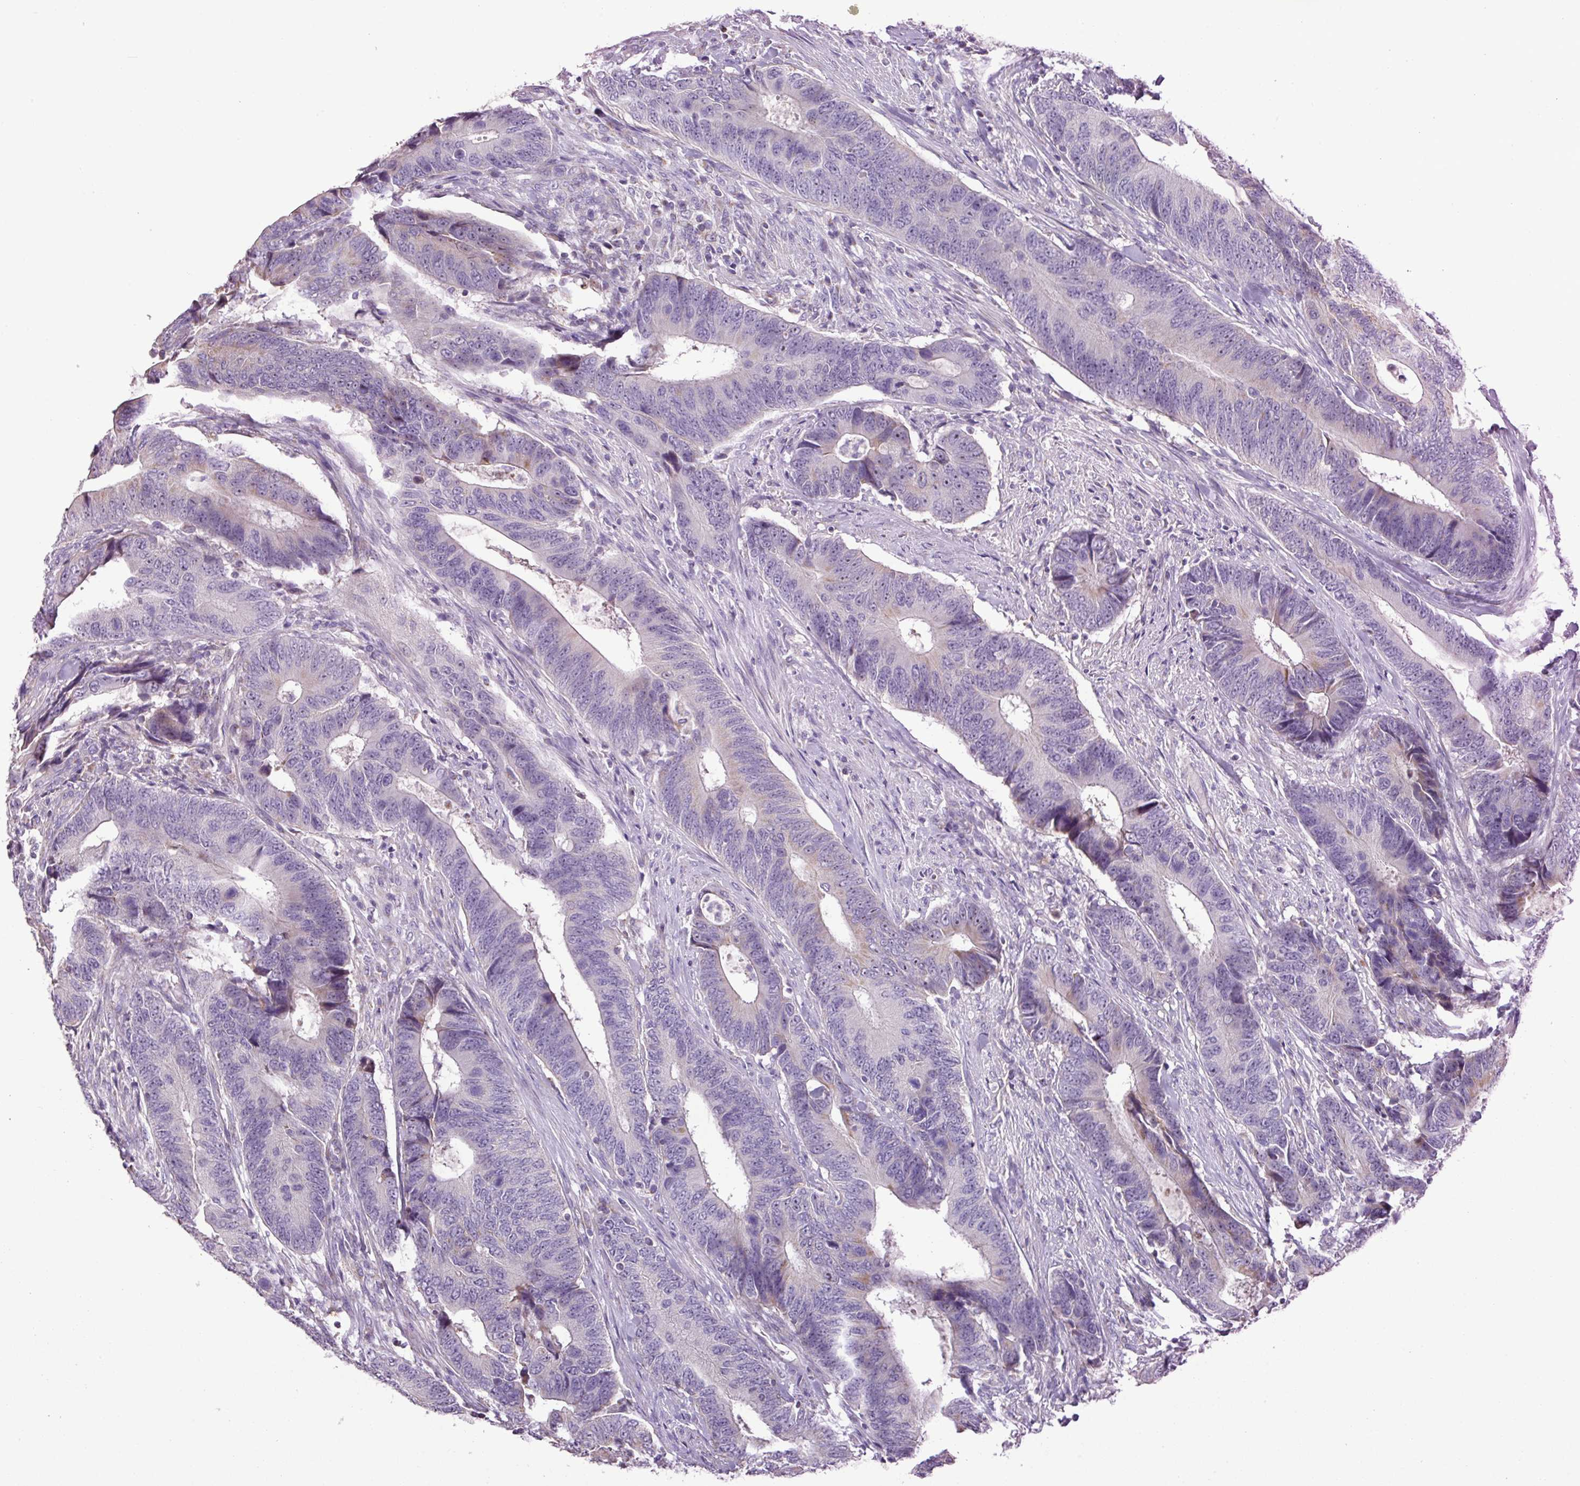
{"staining": {"intensity": "weak", "quantity": "<25%", "location": "cytoplasmic/membranous"}, "tissue": "colorectal cancer", "cell_type": "Tumor cells", "image_type": "cancer", "snomed": [{"axis": "morphology", "description": "Adenocarcinoma, NOS"}, {"axis": "topography", "description": "Colon"}], "caption": "This is a histopathology image of IHC staining of colorectal cancer, which shows no positivity in tumor cells.", "gene": "MT-ND4", "patient": {"sex": "male", "age": 87}}